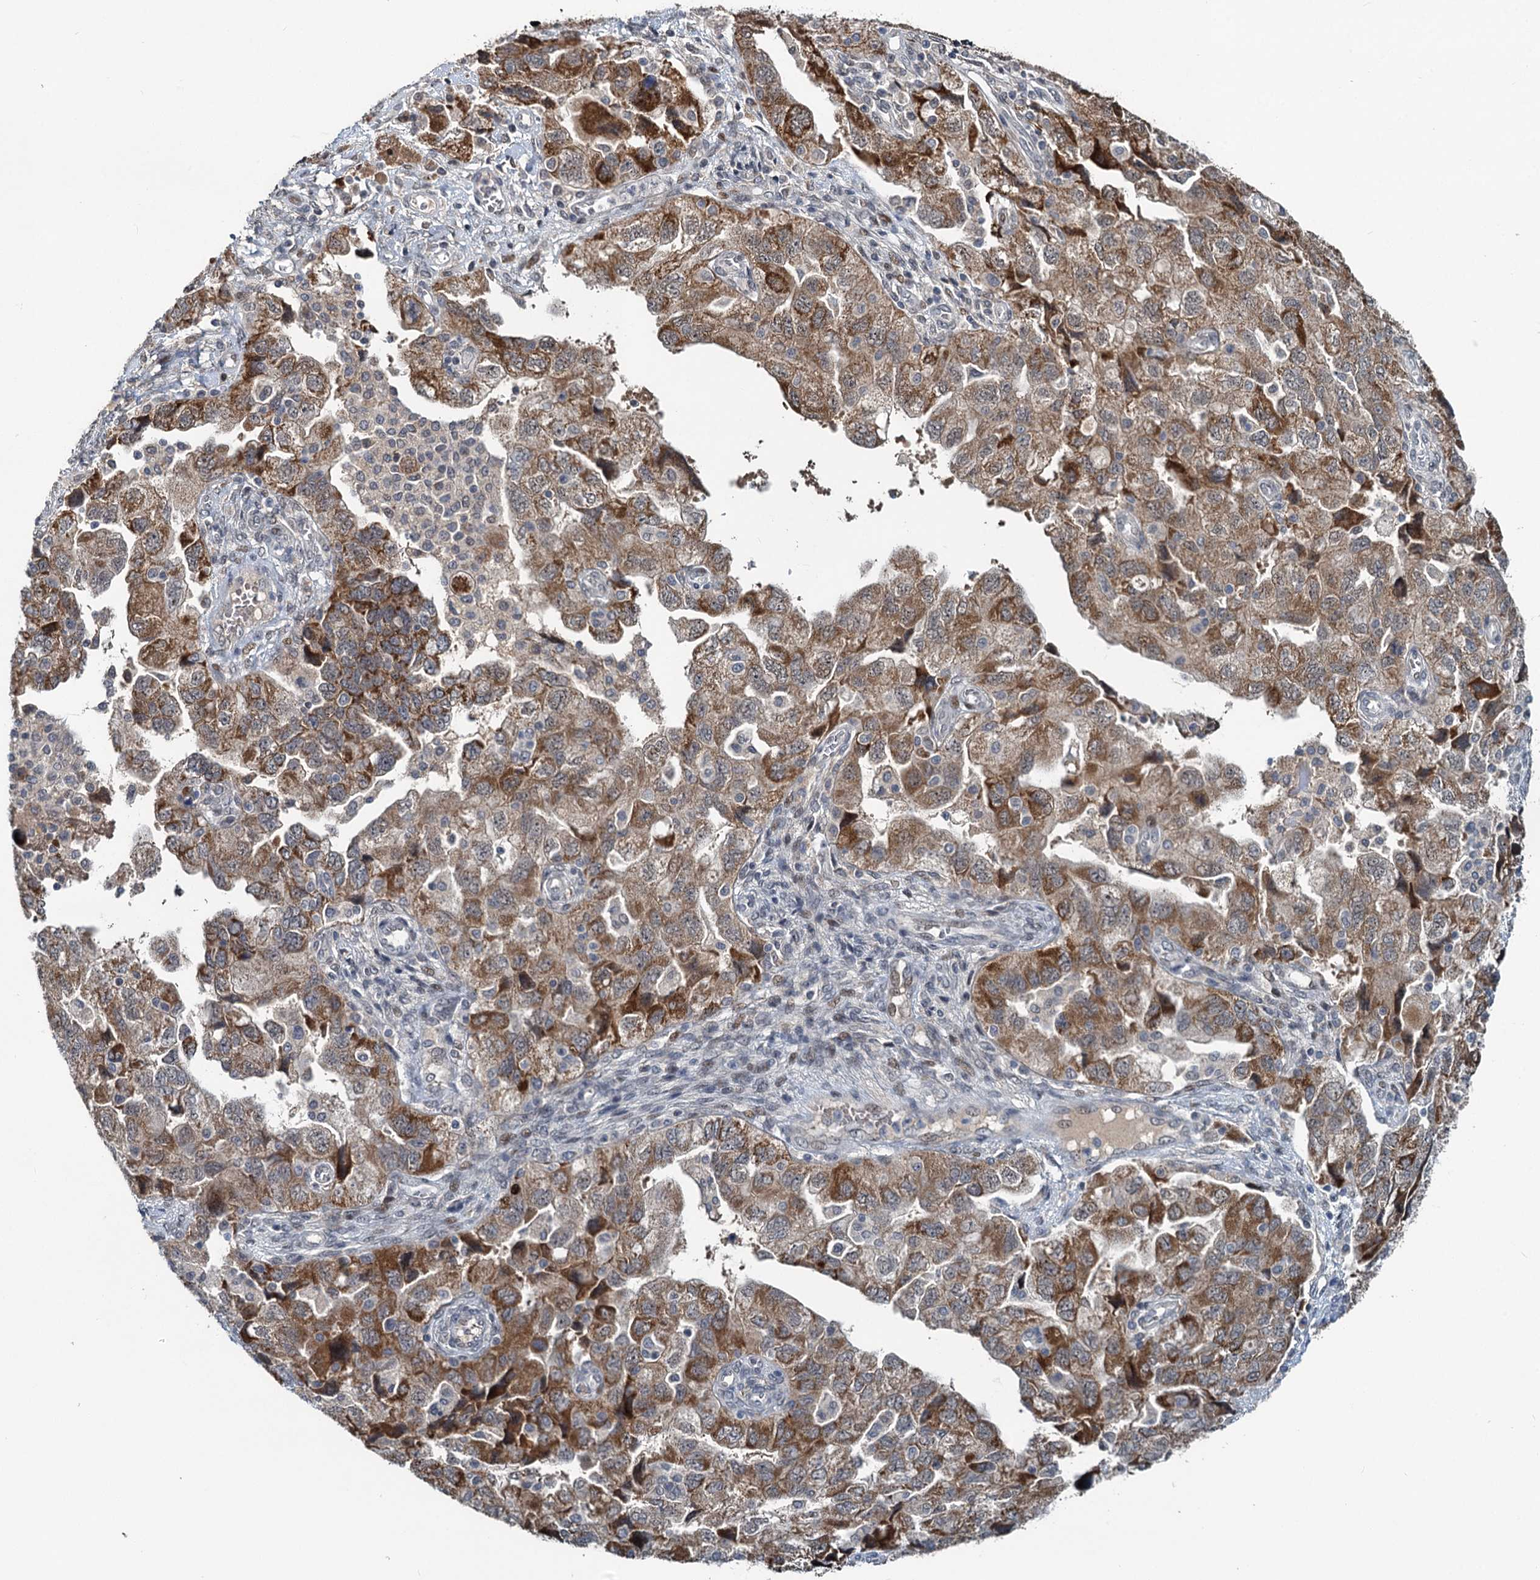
{"staining": {"intensity": "moderate", "quantity": ">75%", "location": "cytoplasmic/membranous"}, "tissue": "ovarian cancer", "cell_type": "Tumor cells", "image_type": "cancer", "snomed": [{"axis": "morphology", "description": "Carcinoma, NOS"}, {"axis": "morphology", "description": "Cystadenocarcinoma, serous, NOS"}, {"axis": "topography", "description": "Ovary"}], "caption": "Ovarian cancer (serous cystadenocarcinoma) tissue exhibits moderate cytoplasmic/membranous positivity in approximately >75% of tumor cells, visualized by immunohistochemistry. (DAB IHC with brightfield microscopy, high magnification).", "gene": "RITA1", "patient": {"sex": "female", "age": 69}}